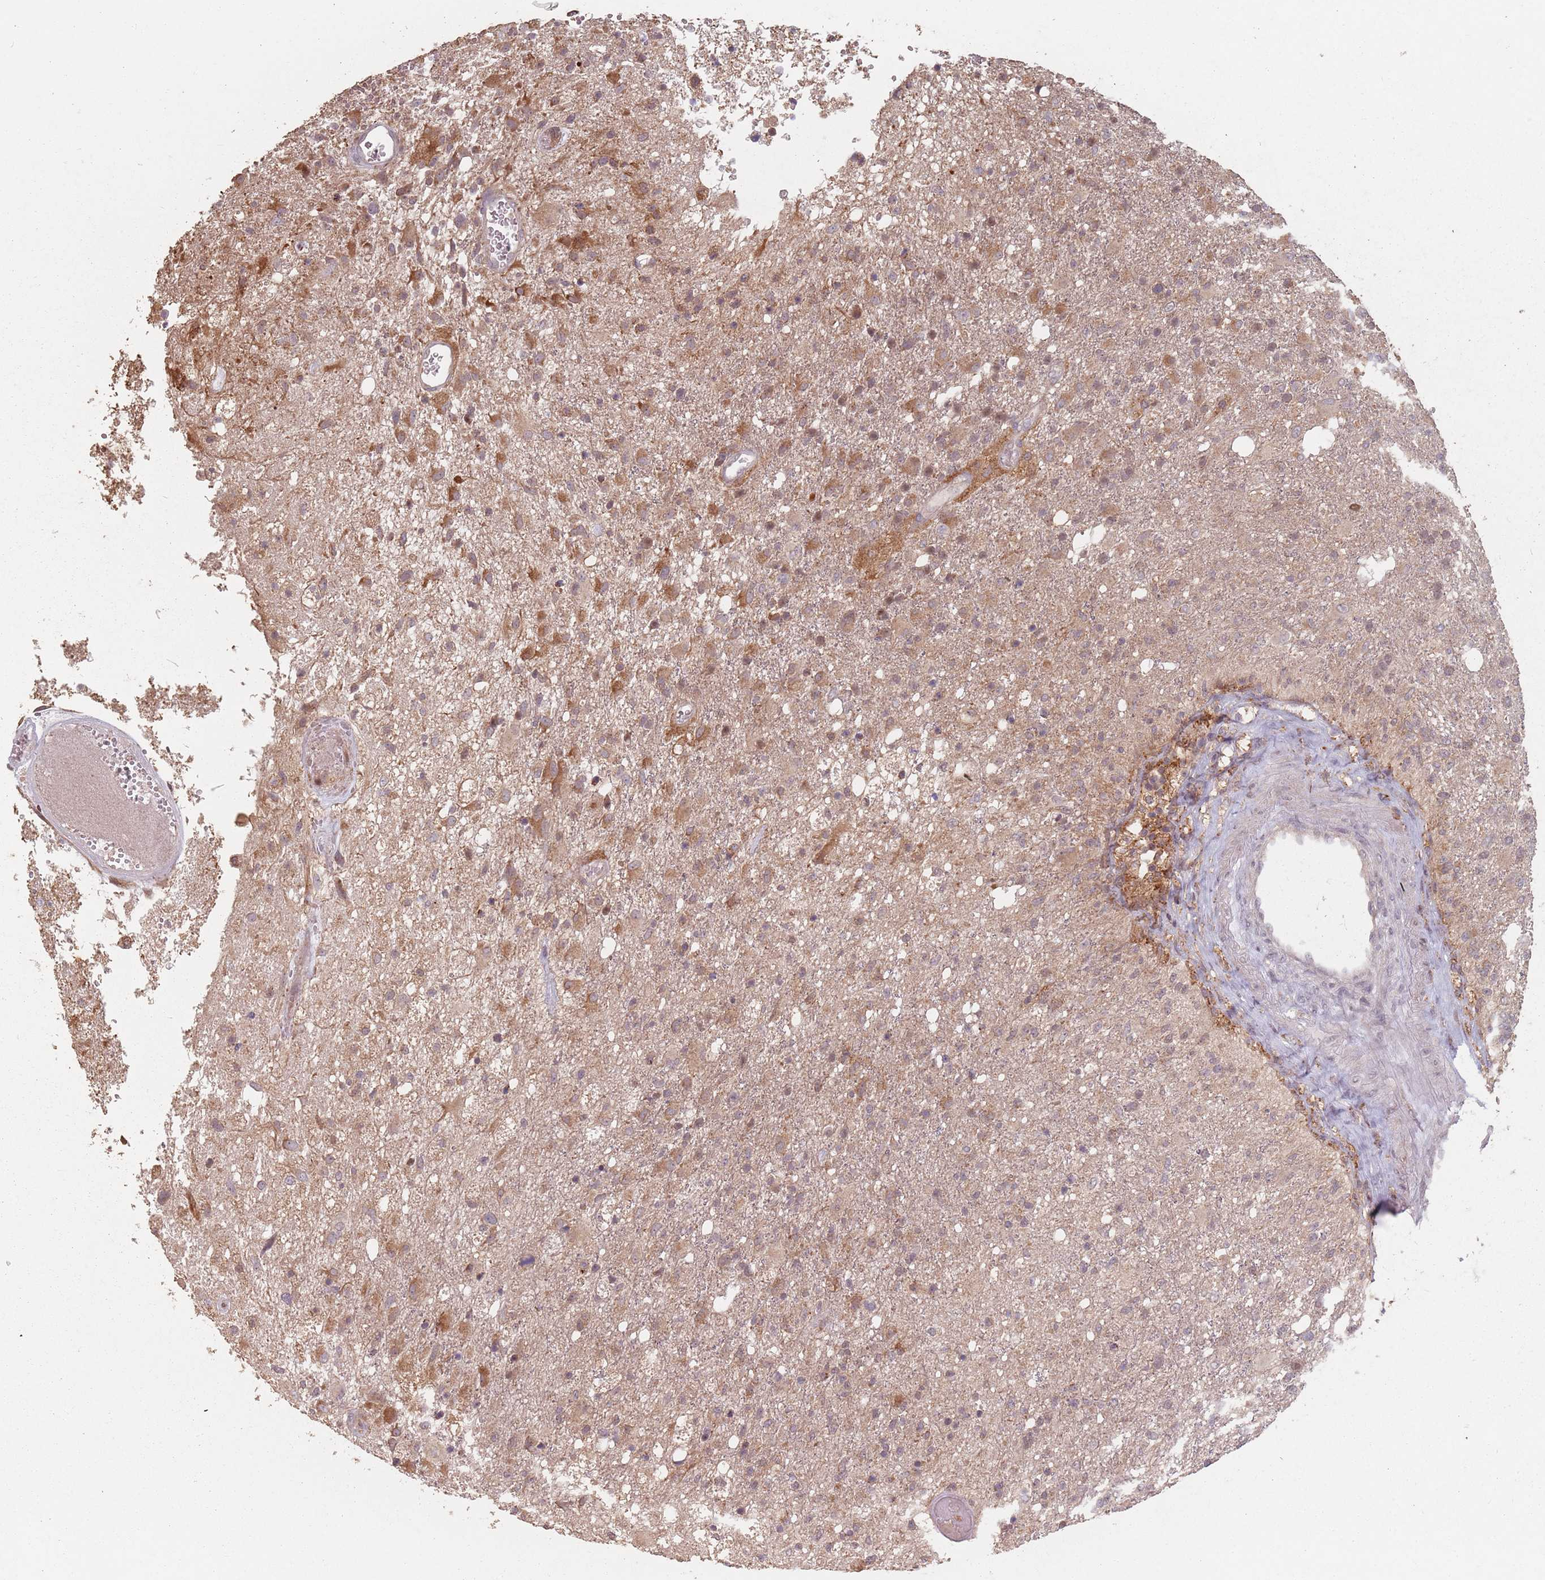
{"staining": {"intensity": "moderate", "quantity": "<25%", "location": "cytoplasmic/membranous"}, "tissue": "glioma", "cell_type": "Tumor cells", "image_type": "cancer", "snomed": [{"axis": "morphology", "description": "Glioma, malignant, High grade"}, {"axis": "topography", "description": "Brain"}], "caption": "A micrograph of glioma stained for a protein shows moderate cytoplasmic/membranous brown staining in tumor cells.", "gene": "VPS52", "patient": {"sex": "female", "age": 74}}